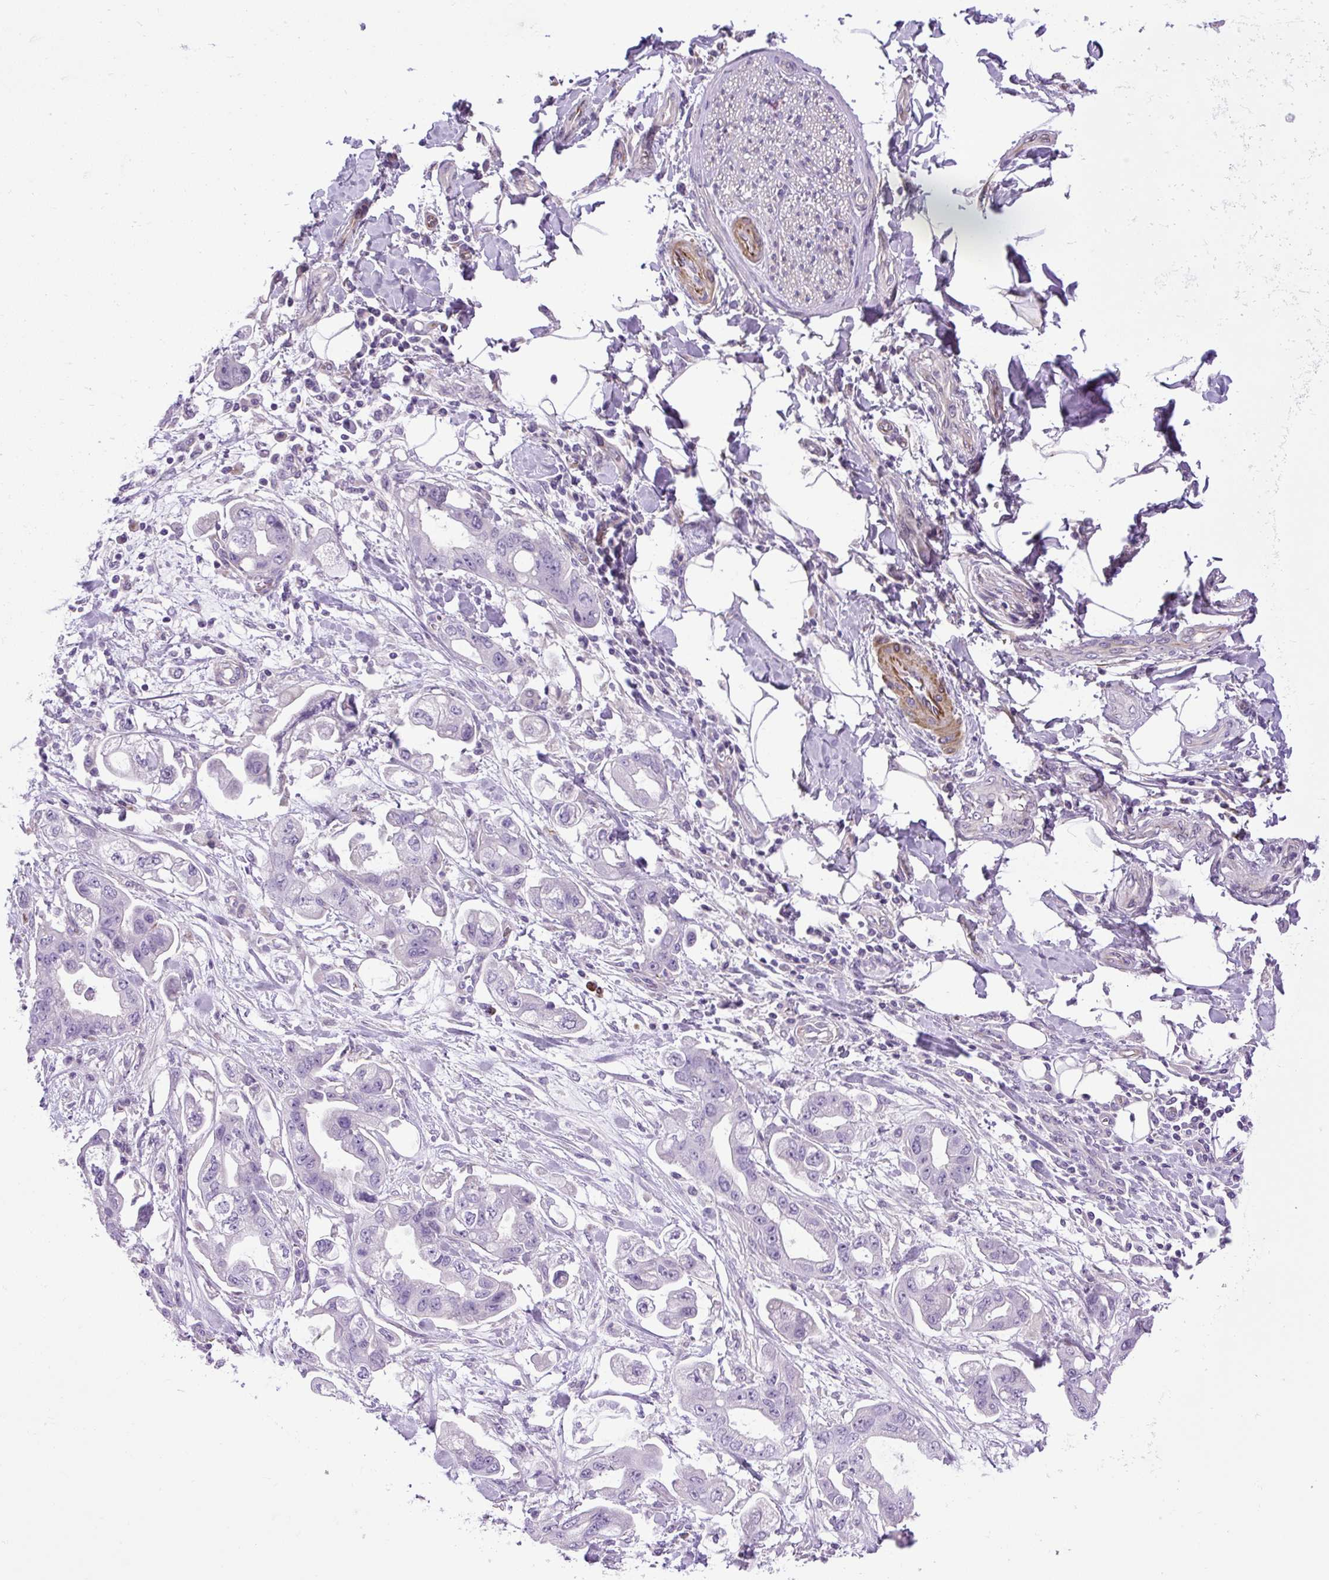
{"staining": {"intensity": "negative", "quantity": "none", "location": "none"}, "tissue": "stomach cancer", "cell_type": "Tumor cells", "image_type": "cancer", "snomed": [{"axis": "morphology", "description": "Adenocarcinoma, NOS"}, {"axis": "topography", "description": "Stomach"}], "caption": "Tumor cells show no significant expression in stomach adenocarcinoma.", "gene": "VWA7", "patient": {"sex": "male", "age": 62}}